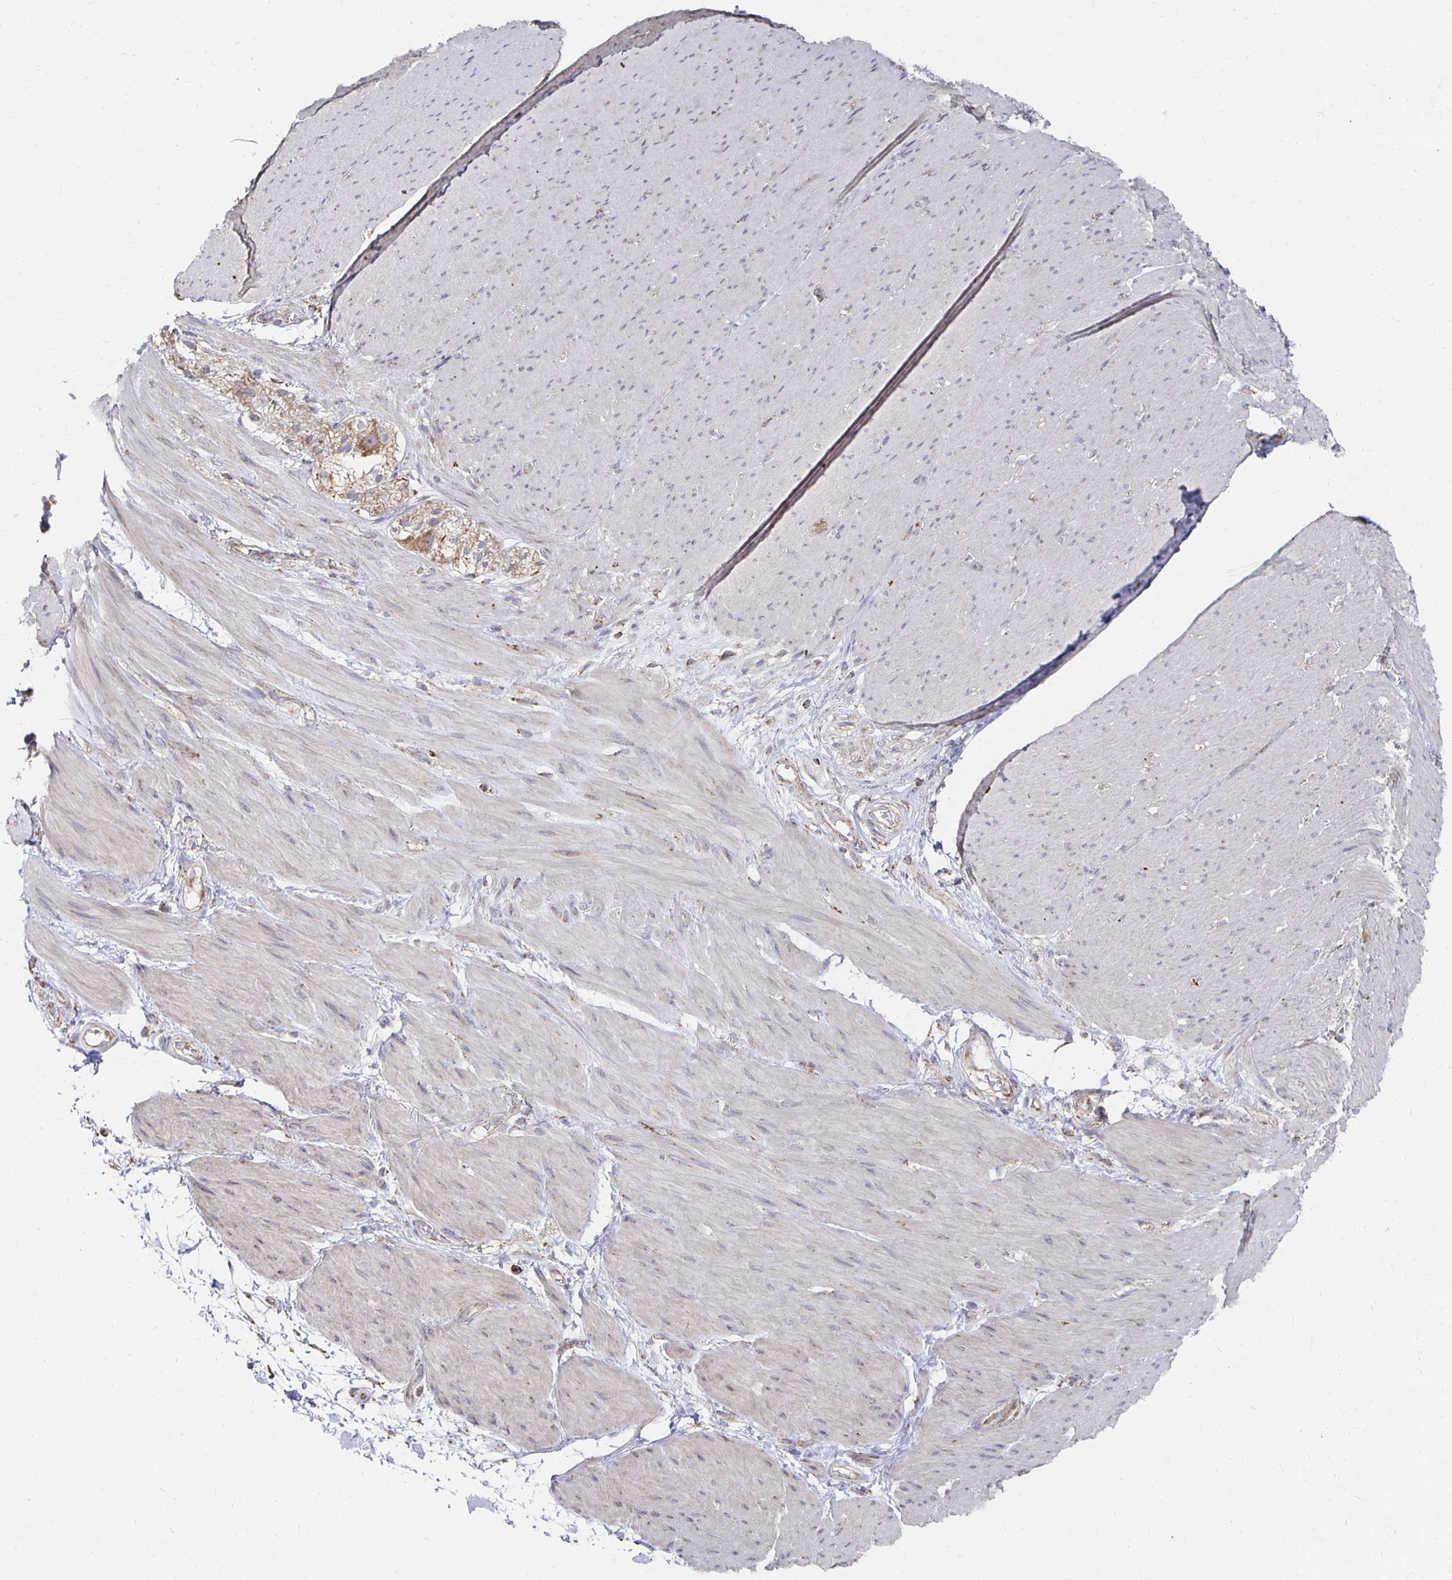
{"staining": {"intensity": "weak", "quantity": "<25%", "location": "cytoplasmic/membranous"}, "tissue": "smooth muscle", "cell_type": "Smooth muscle cells", "image_type": "normal", "snomed": [{"axis": "morphology", "description": "Normal tissue, NOS"}, {"axis": "topography", "description": "Smooth muscle"}, {"axis": "topography", "description": "Rectum"}], "caption": "Smooth muscle cells are negative for protein expression in normal human smooth muscle. (Brightfield microscopy of DAB IHC at high magnification).", "gene": "NKX2", "patient": {"sex": "male", "age": 53}}